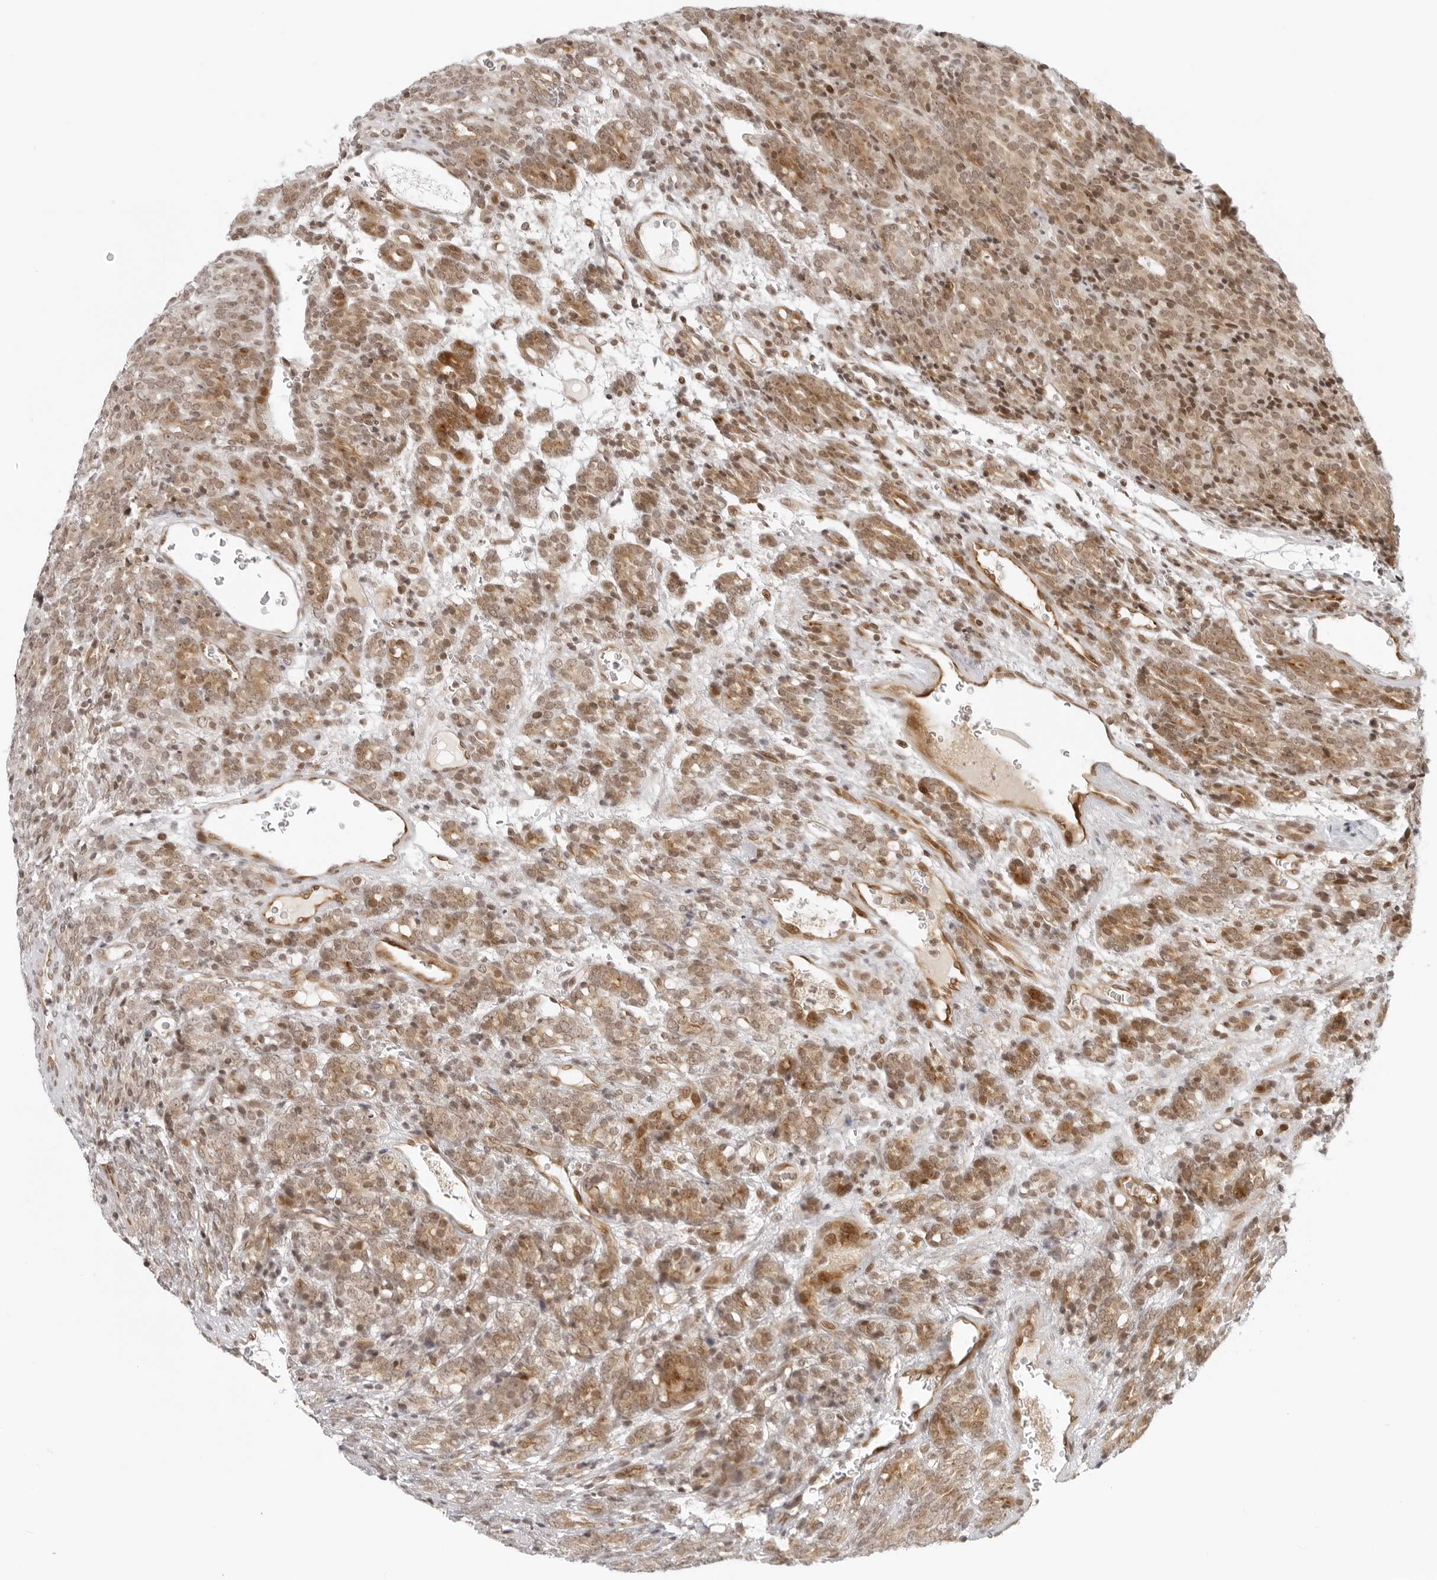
{"staining": {"intensity": "moderate", "quantity": ">75%", "location": "cytoplasmic/membranous,nuclear"}, "tissue": "prostate cancer", "cell_type": "Tumor cells", "image_type": "cancer", "snomed": [{"axis": "morphology", "description": "Adenocarcinoma, High grade"}, {"axis": "topography", "description": "Prostate"}], "caption": "IHC (DAB (3,3'-diaminobenzidine)) staining of prostate cancer (adenocarcinoma (high-grade)) shows moderate cytoplasmic/membranous and nuclear protein positivity in about >75% of tumor cells. (DAB IHC, brown staining for protein, blue staining for nuclei).", "gene": "ZNF407", "patient": {"sex": "male", "age": 62}}